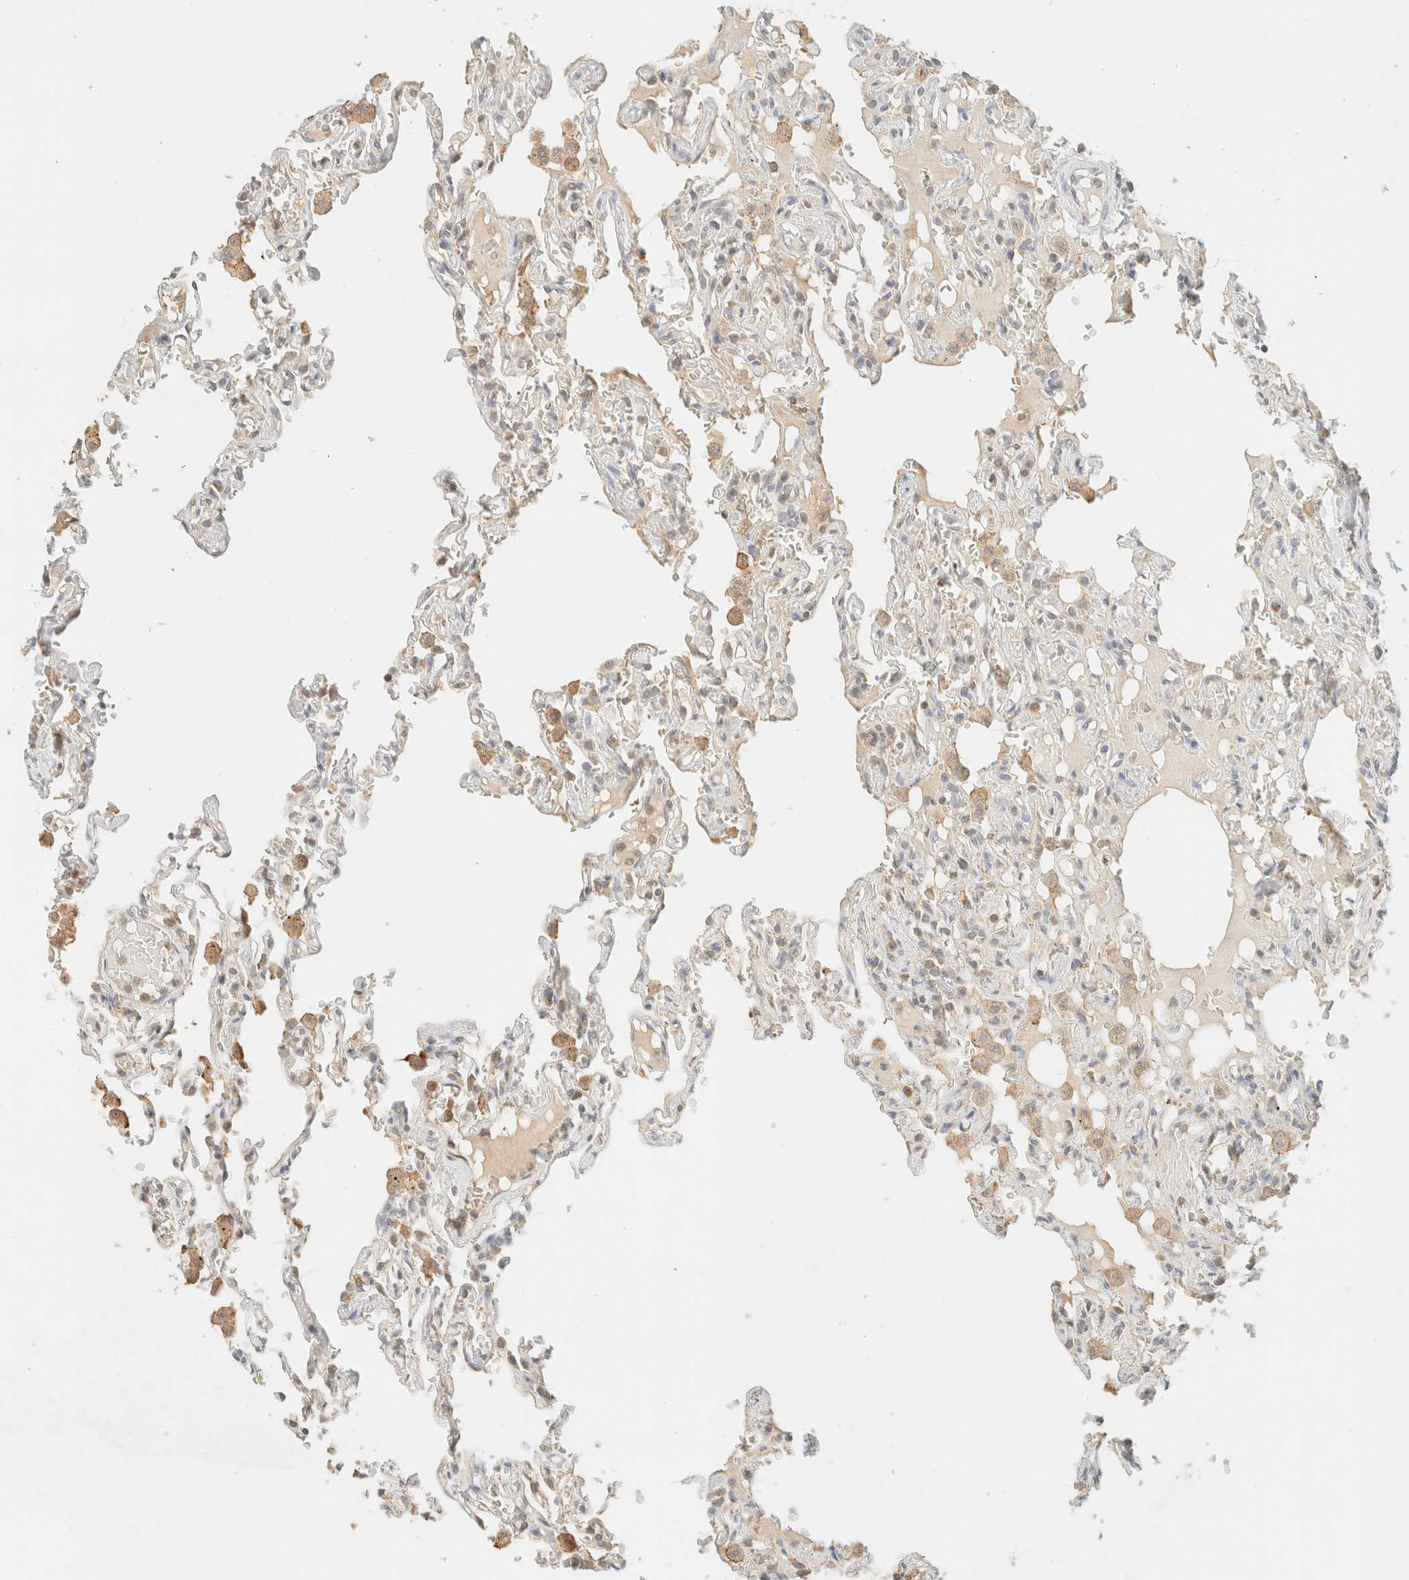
{"staining": {"intensity": "weak", "quantity": "25%-75%", "location": "cytoplasmic/membranous"}, "tissue": "lung", "cell_type": "Alveolar cells", "image_type": "normal", "snomed": [{"axis": "morphology", "description": "Normal tissue, NOS"}, {"axis": "topography", "description": "Lung"}], "caption": "Weak cytoplasmic/membranous positivity is present in about 25%-75% of alveolar cells in normal lung. The staining was performed using DAB (3,3'-diaminobenzidine), with brown indicating positive protein expression. Nuclei are stained blue with hematoxylin.", "gene": "TIMD4", "patient": {"sex": "male", "age": 21}}